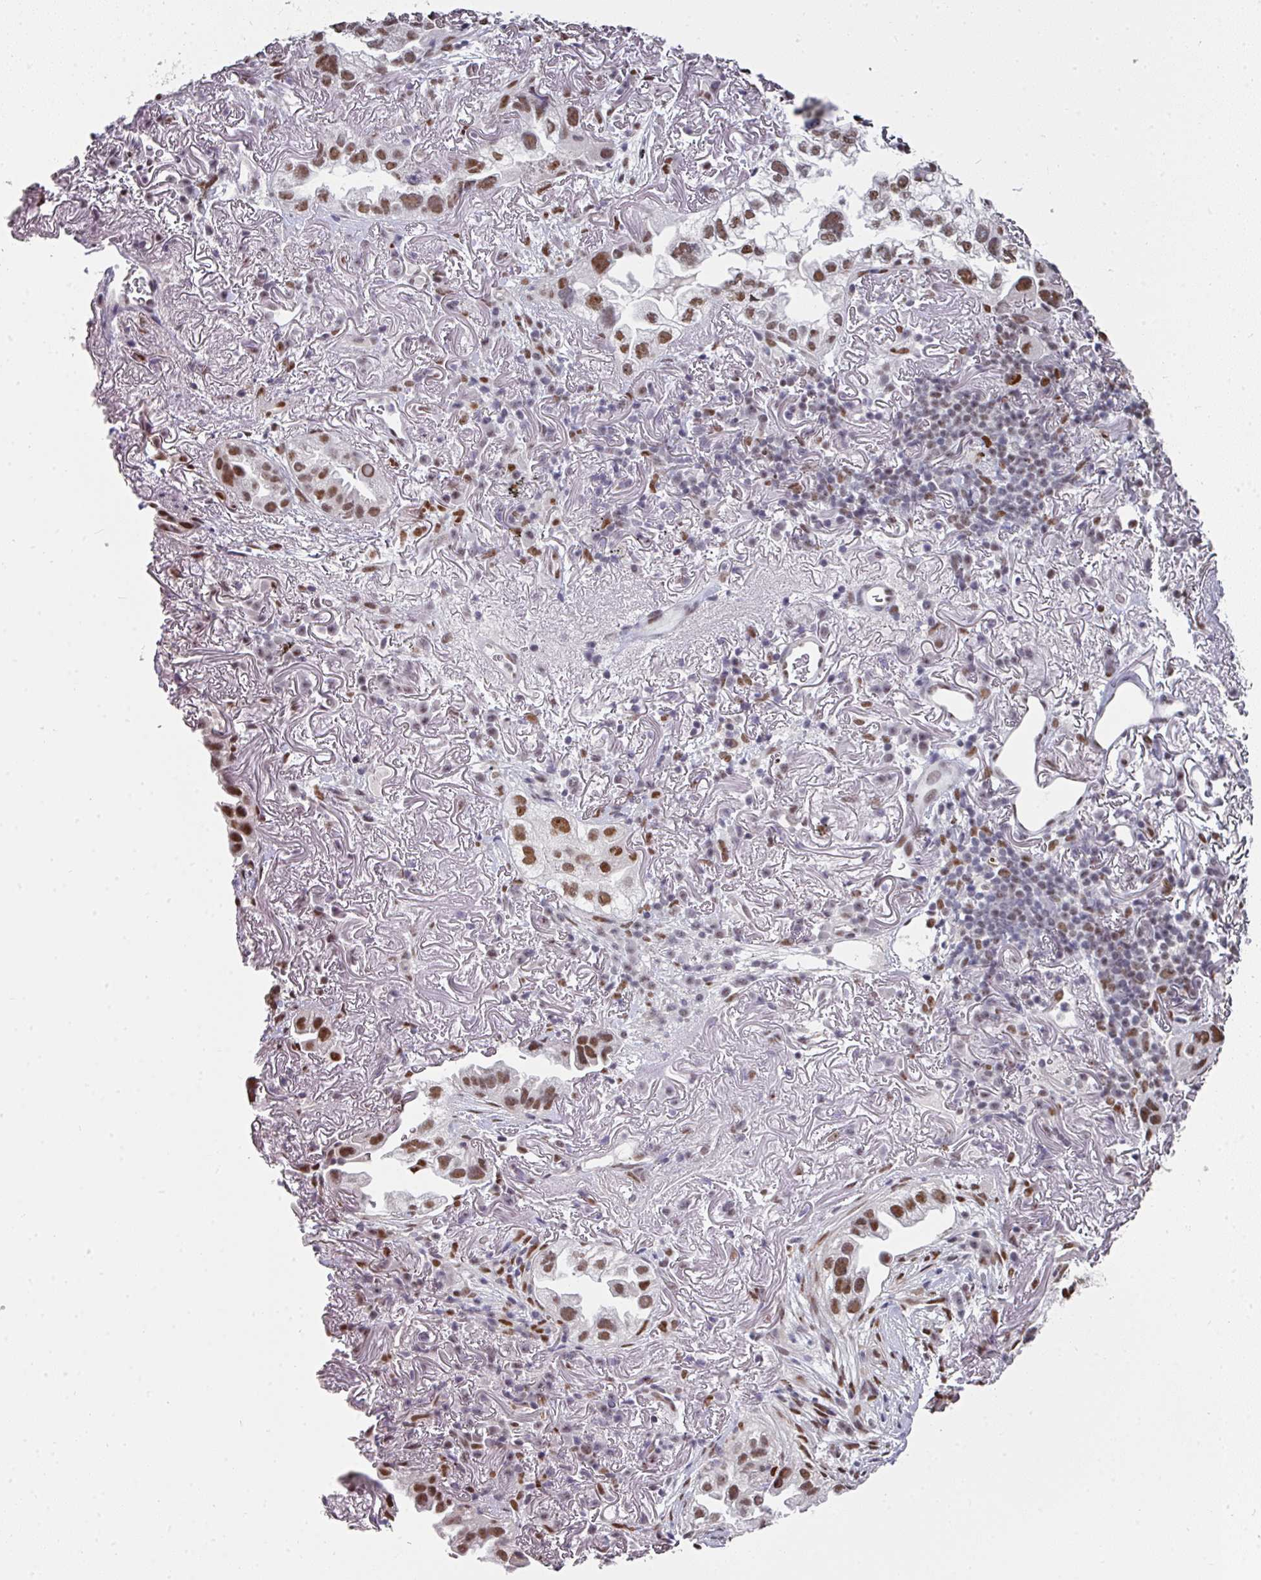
{"staining": {"intensity": "moderate", "quantity": ">75%", "location": "nuclear"}, "tissue": "lung cancer", "cell_type": "Tumor cells", "image_type": "cancer", "snomed": [{"axis": "morphology", "description": "Adenocarcinoma, NOS"}, {"axis": "topography", "description": "Lung"}], "caption": "Immunohistochemistry image of neoplastic tissue: lung adenocarcinoma stained using immunohistochemistry (IHC) reveals medium levels of moderate protein expression localized specifically in the nuclear of tumor cells, appearing as a nuclear brown color.", "gene": "RAD50", "patient": {"sex": "female", "age": 69}}